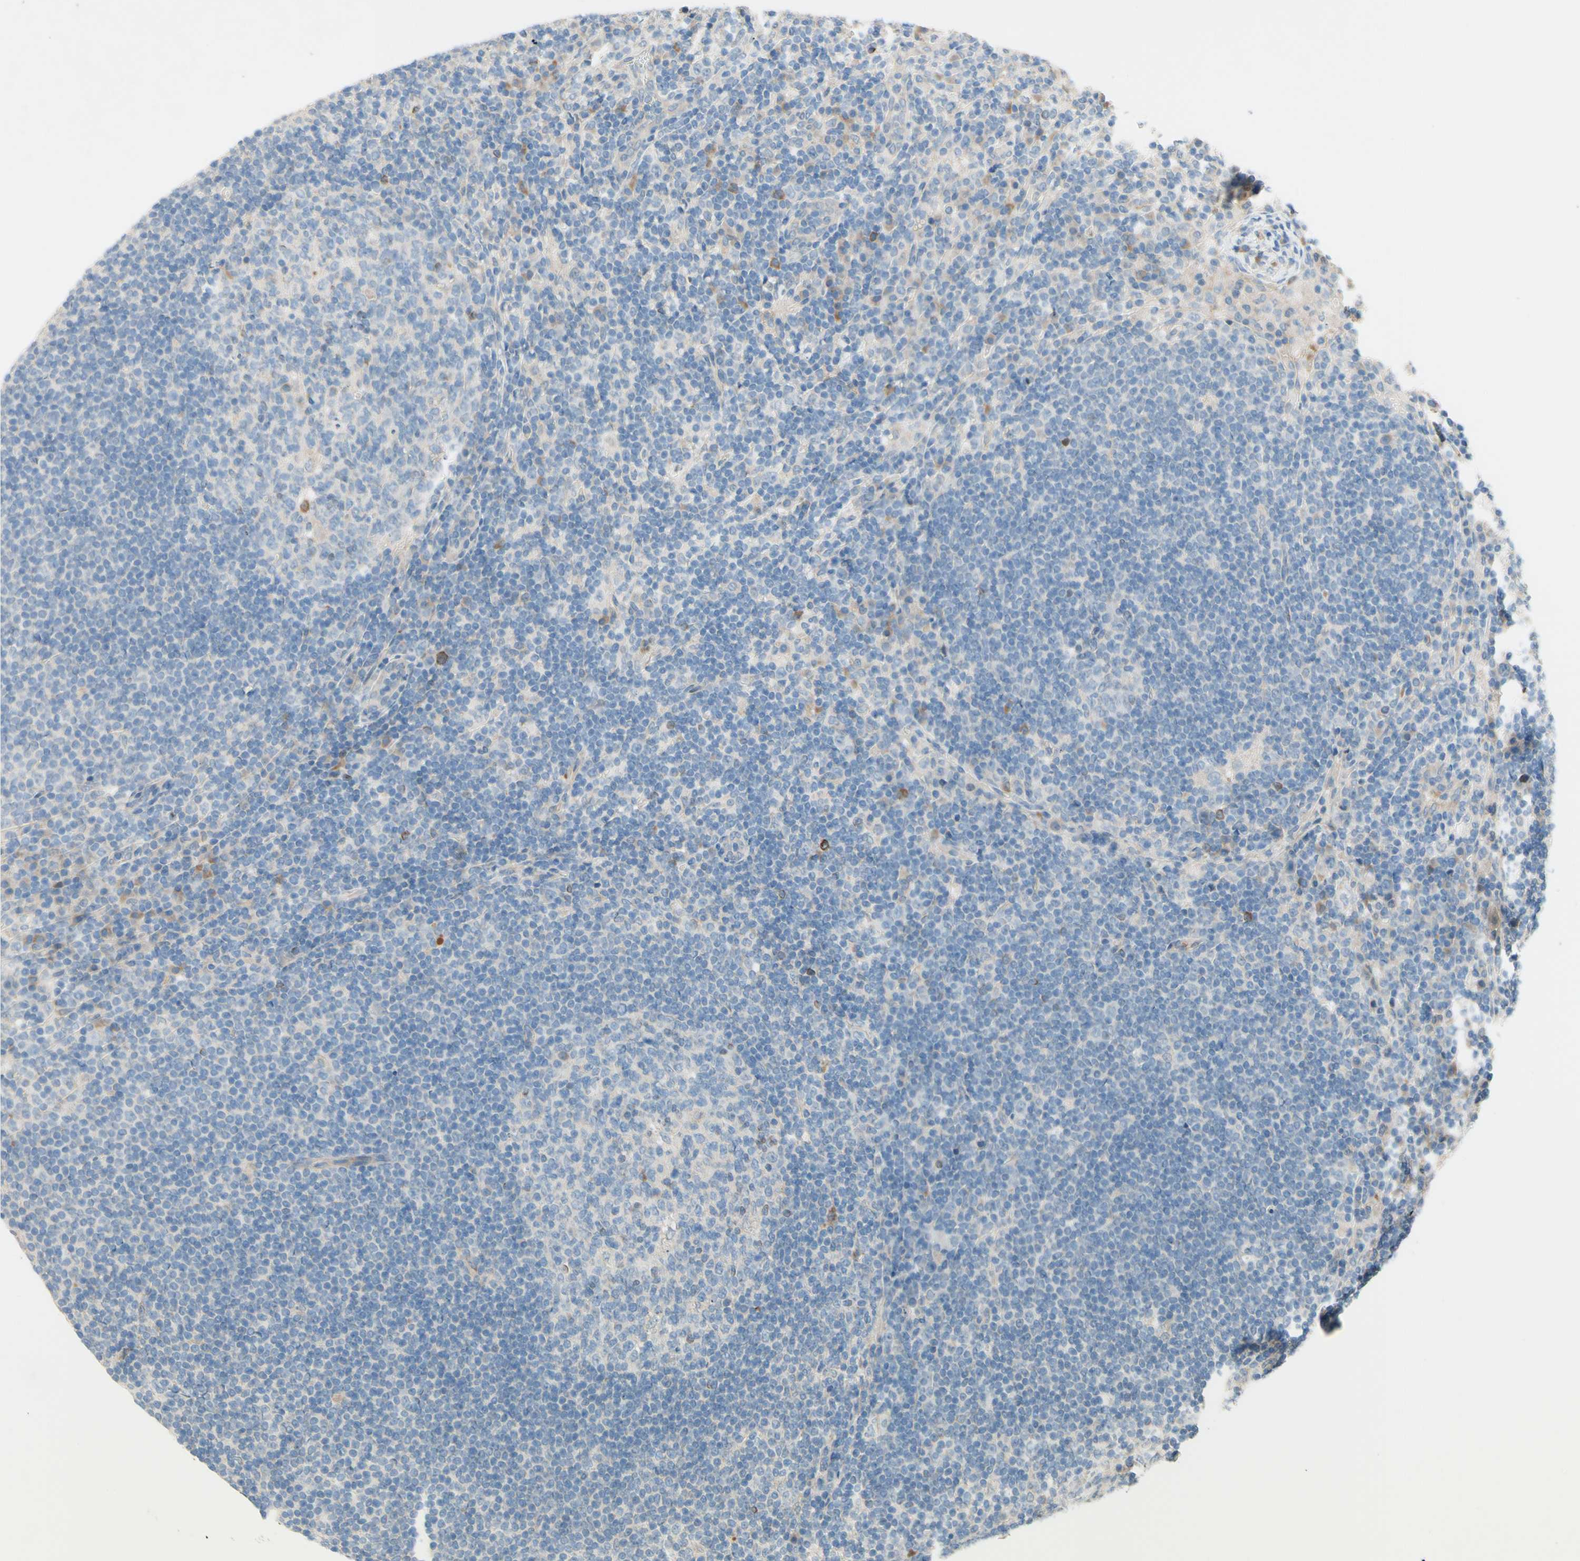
{"staining": {"intensity": "negative", "quantity": "none", "location": "none"}, "tissue": "lymph node", "cell_type": "Germinal center cells", "image_type": "normal", "snomed": [{"axis": "morphology", "description": "Normal tissue, NOS"}, {"axis": "topography", "description": "Lymph node"}], "caption": "DAB (3,3'-diaminobenzidine) immunohistochemical staining of normal human lymph node reveals no significant staining in germinal center cells. (DAB (3,3'-diaminobenzidine) immunohistochemistry with hematoxylin counter stain).", "gene": "IL2", "patient": {"sex": "female", "age": 53}}